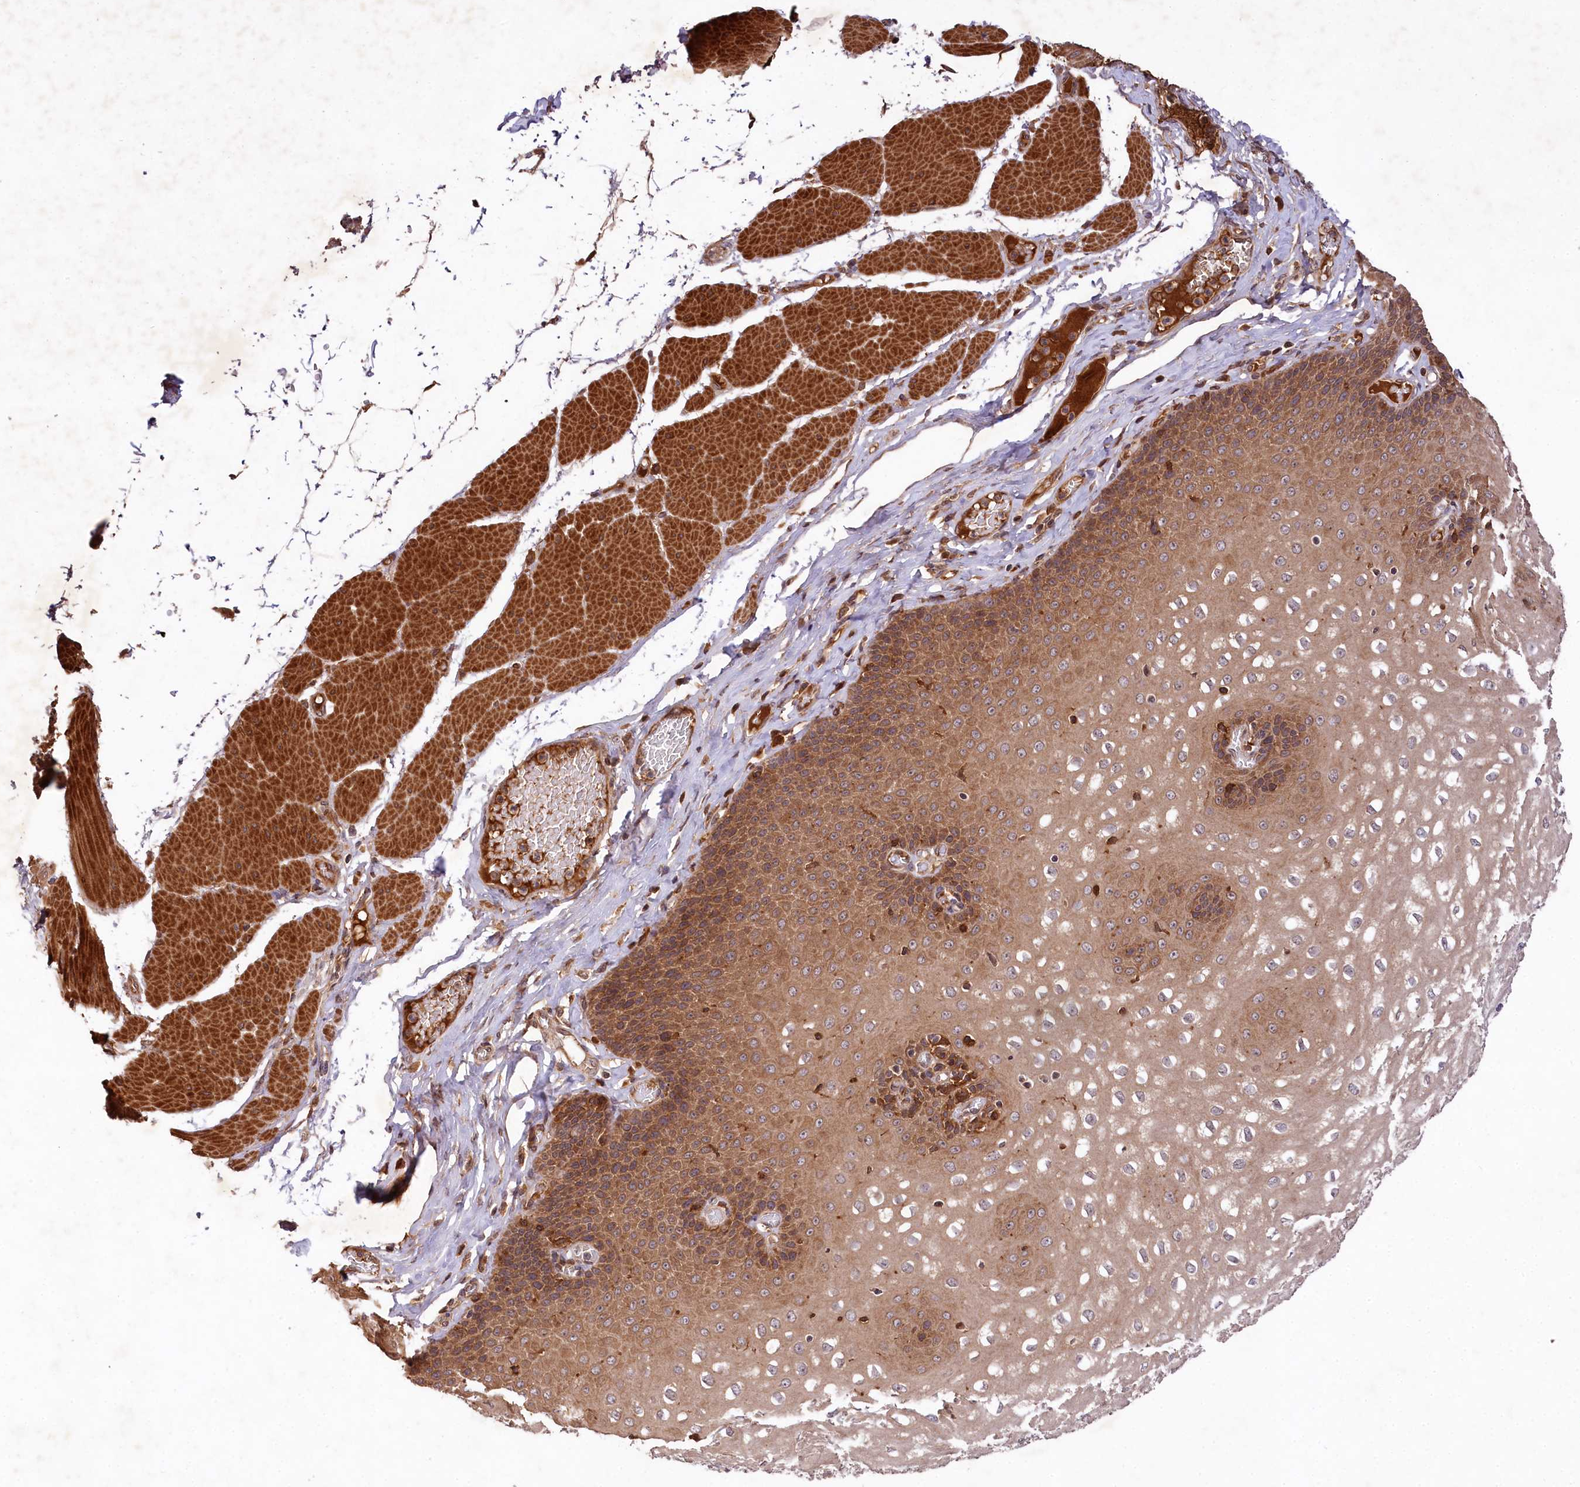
{"staining": {"intensity": "moderate", "quantity": ">75%", "location": "cytoplasmic/membranous"}, "tissue": "esophagus", "cell_type": "Squamous epithelial cells", "image_type": "normal", "snomed": [{"axis": "morphology", "description": "Normal tissue, NOS"}, {"axis": "topography", "description": "Esophagus"}], "caption": "Immunohistochemical staining of unremarkable human esophagus reveals medium levels of moderate cytoplasmic/membranous positivity in about >75% of squamous epithelial cells. (DAB (3,3'-diaminobenzidine) = brown stain, brightfield microscopy at high magnification).", "gene": "MCF2L2", "patient": {"sex": "male", "age": 60}}